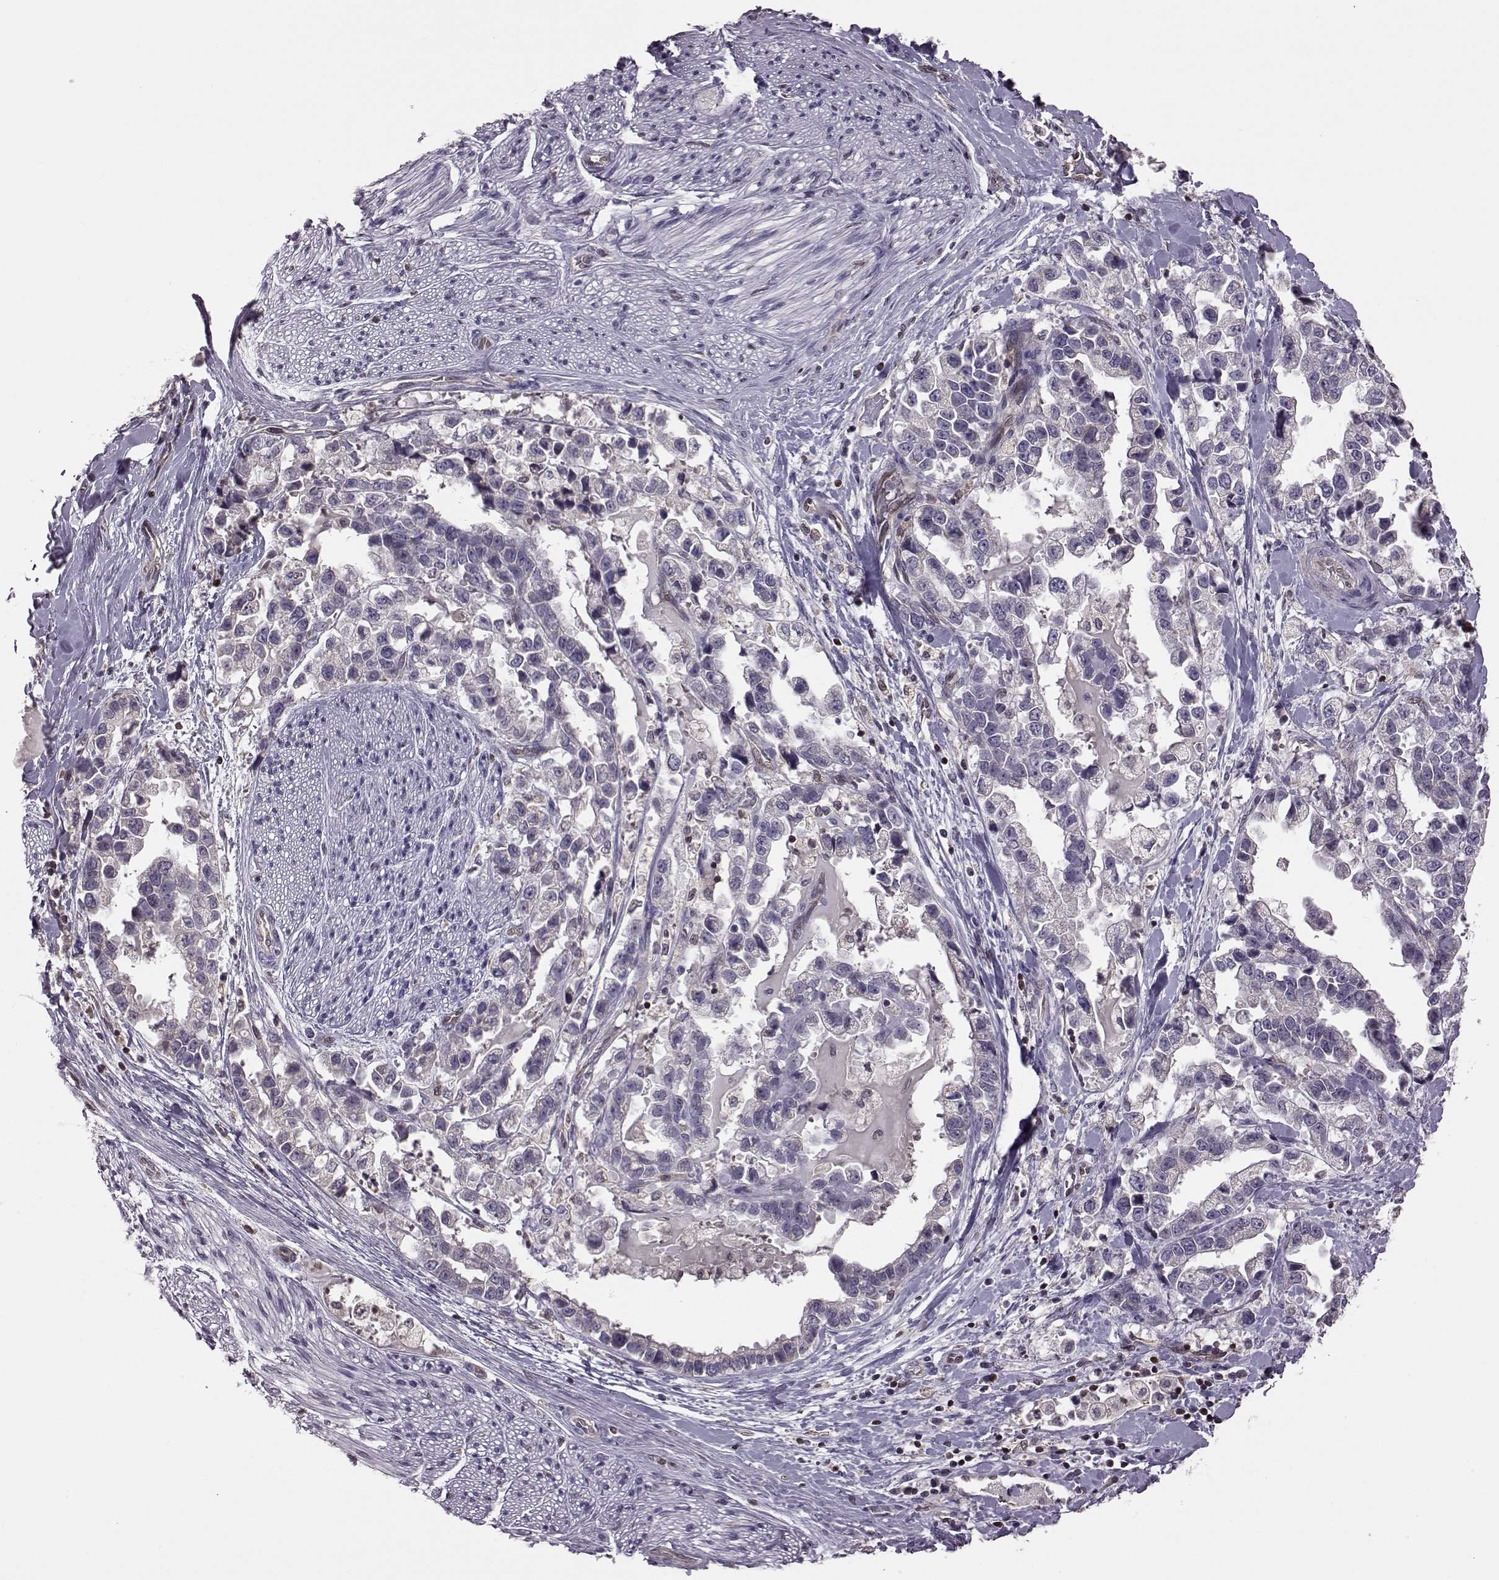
{"staining": {"intensity": "negative", "quantity": "none", "location": "none"}, "tissue": "stomach cancer", "cell_type": "Tumor cells", "image_type": "cancer", "snomed": [{"axis": "morphology", "description": "Adenocarcinoma, NOS"}, {"axis": "topography", "description": "Stomach"}], "caption": "Tumor cells are negative for brown protein staining in adenocarcinoma (stomach).", "gene": "CDC42SE1", "patient": {"sex": "male", "age": 59}}